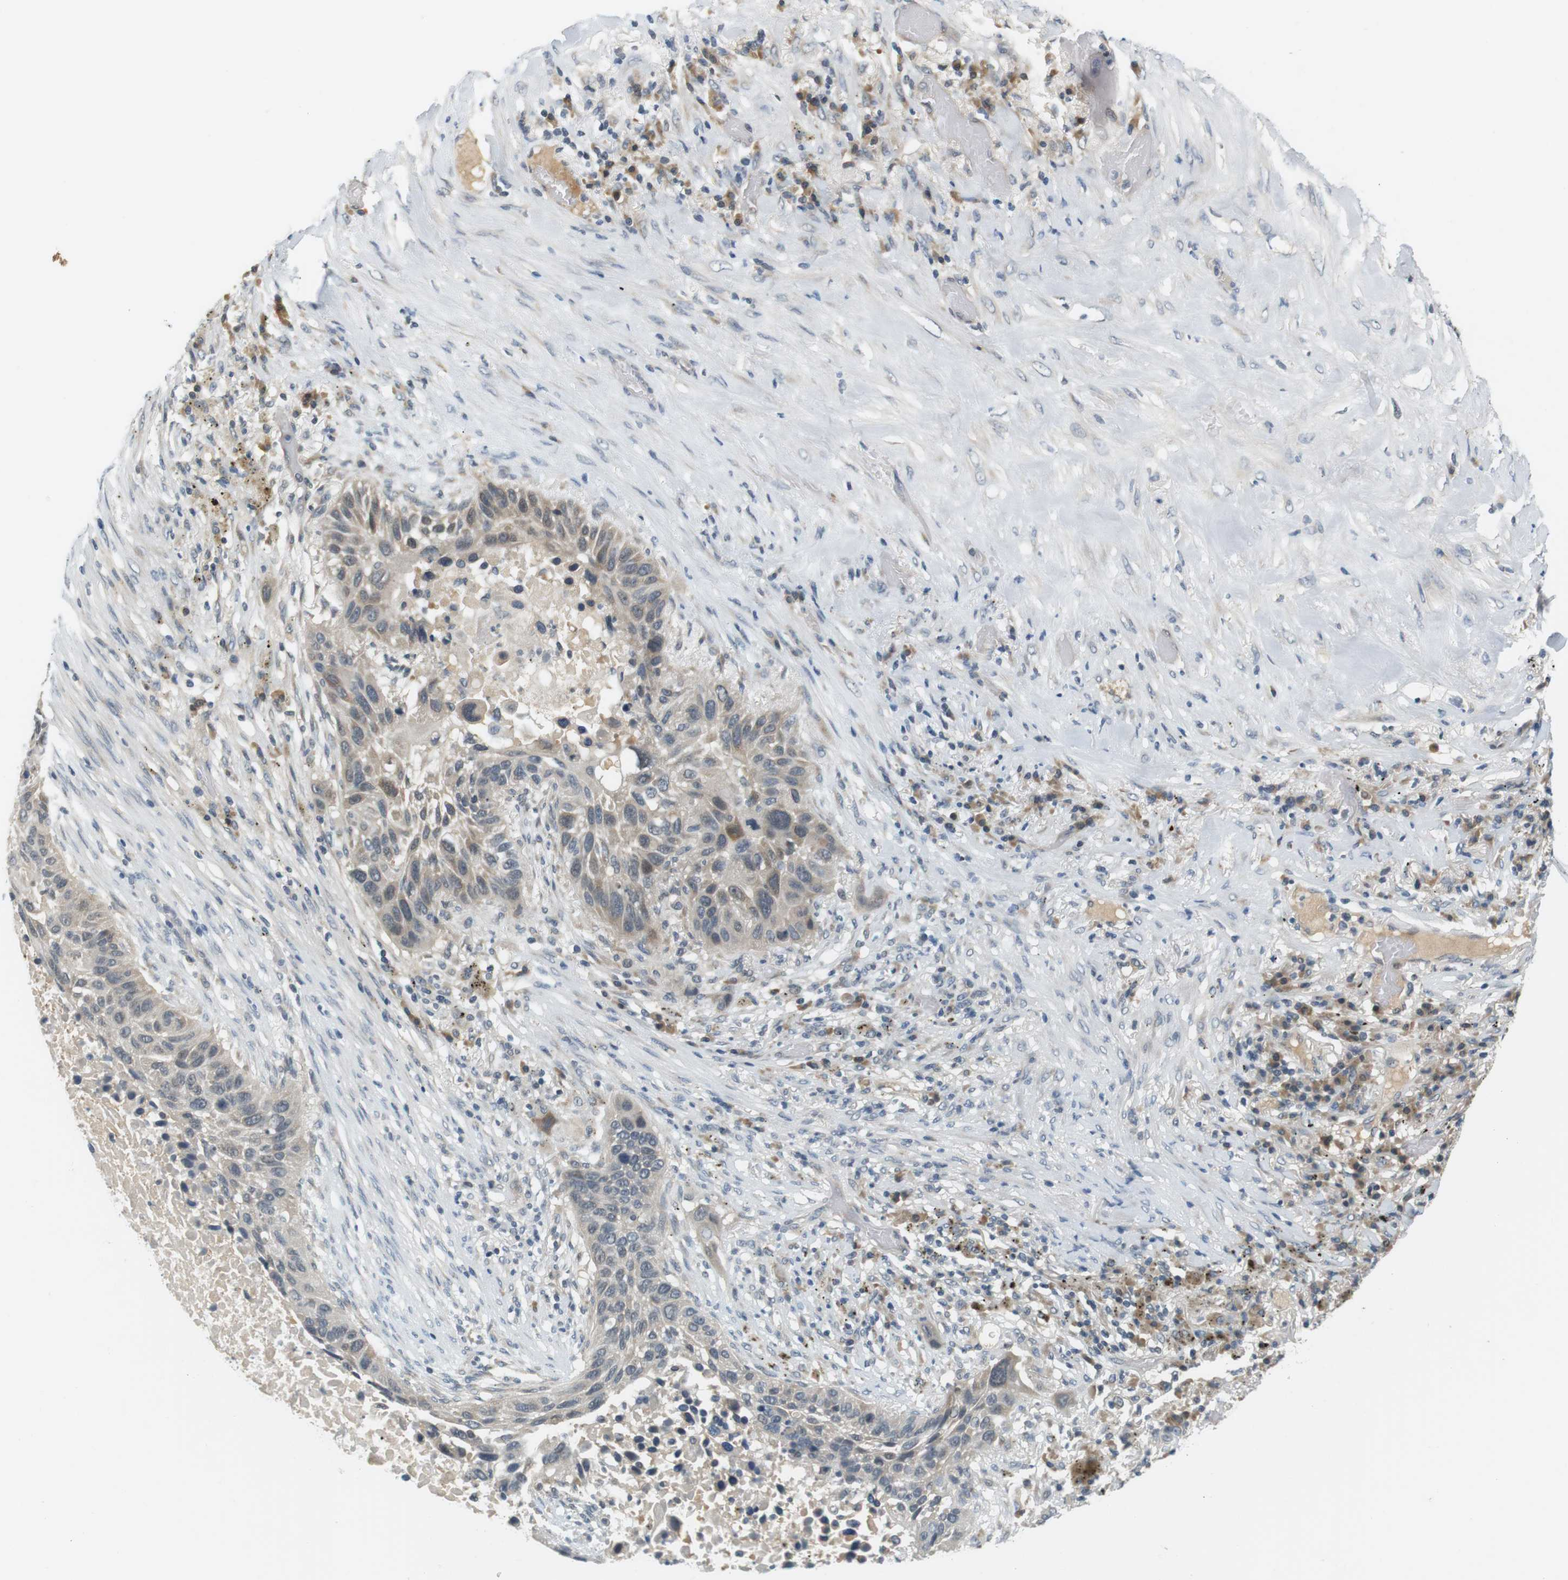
{"staining": {"intensity": "weak", "quantity": "<25%", "location": "cytoplasmic/membranous"}, "tissue": "lung cancer", "cell_type": "Tumor cells", "image_type": "cancer", "snomed": [{"axis": "morphology", "description": "Squamous cell carcinoma, NOS"}, {"axis": "topography", "description": "Lung"}], "caption": "The micrograph reveals no staining of tumor cells in squamous cell carcinoma (lung).", "gene": "WNT7A", "patient": {"sex": "male", "age": 57}}